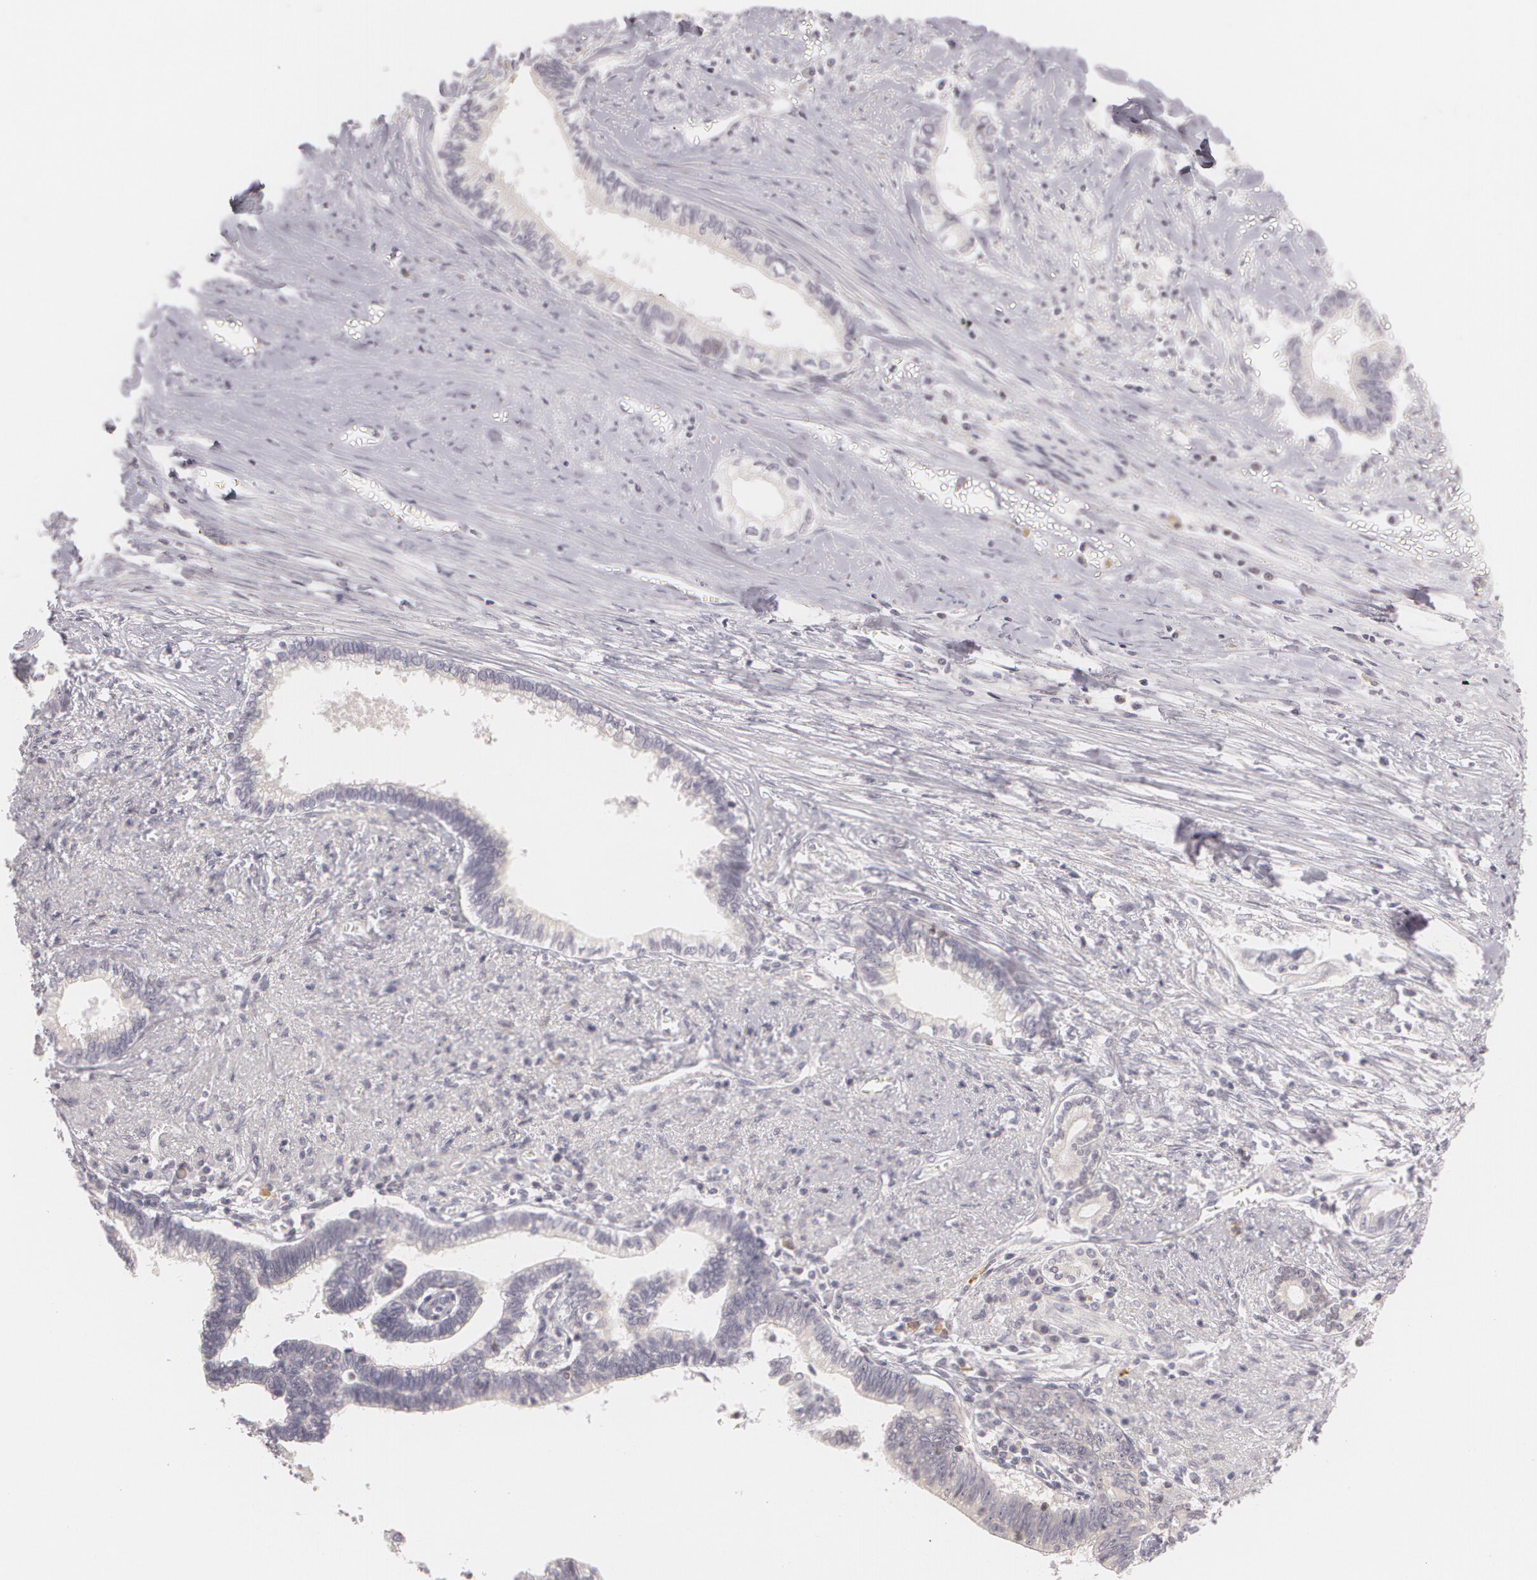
{"staining": {"intensity": "negative", "quantity": "none", "location": "none"}, "tissue": "liver cancer", "cell_type": "Tumor cells", "image_type": "cancer", "snomed": [{"axis": "morphology", "description": "Cholangiocarcinoma"}, {"axis": "topography", "description": "Liver"}], "caption": "Human liver cancer (cholangiocarcinoma) stained for a protein using immunohistochemistry (IHC) shows no positivity in tumor cells.", "gene": "ZBTB16", "patient": {"sex": "male", "age": 57}}